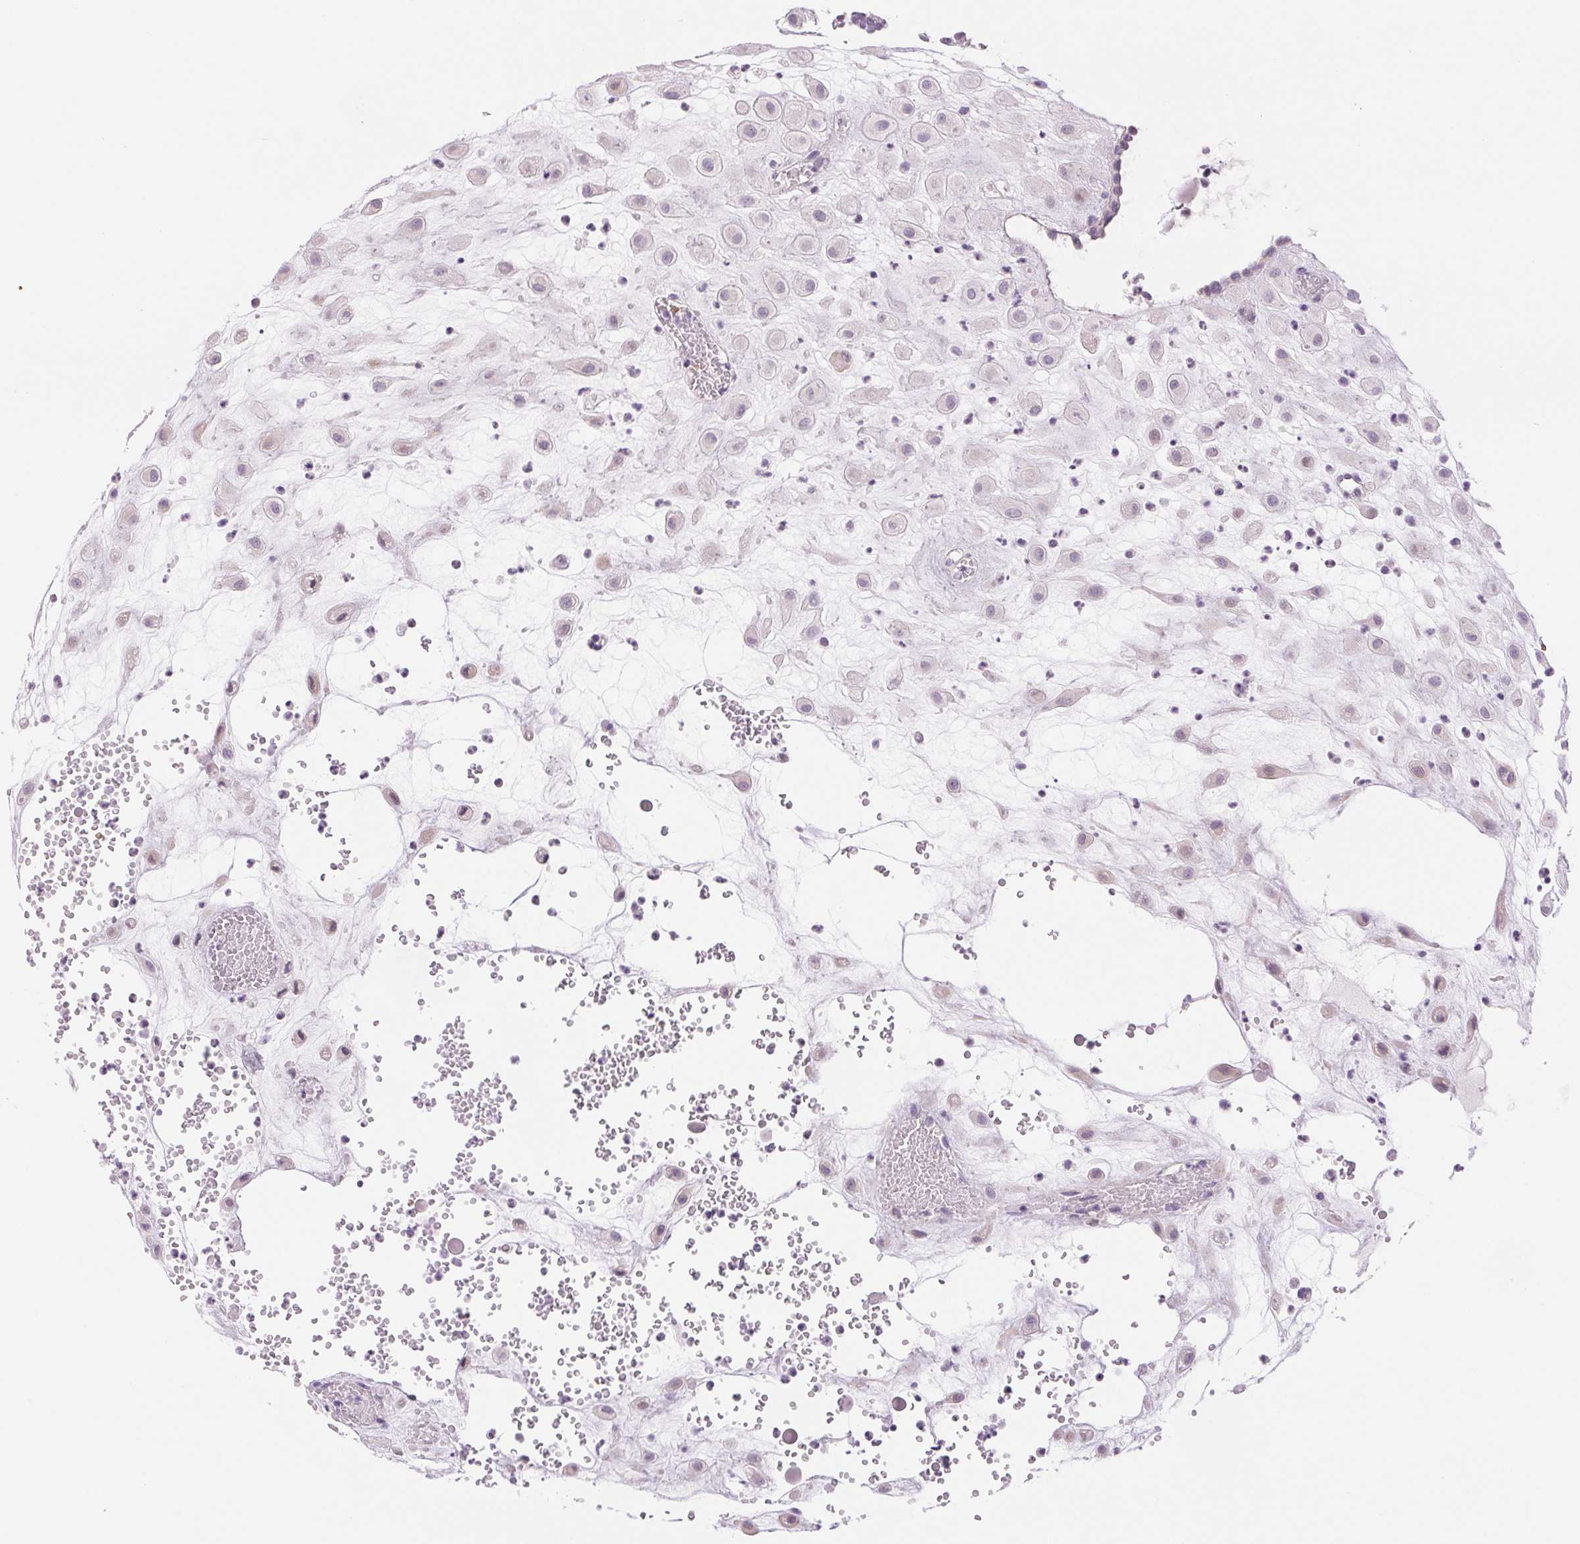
{"staining": {"intensity": "negative", "quantity": "none", "location": "none"}, "tissue": "placenta", "cell_type": "Decidual cells", "image_type": "normal", "snomed": [{"axis": "morphology", "description": "Normal tissue, NOS"}, {"axis": "topography", "description": "Placenta"}], "caption": "This micrograph is of normal placenta stained with immunohistochemistry (IHC) to label a protein in brown with the nuclei are counter-stained blue. There is no staining in decidual cells.", "gene": "CCDC168", "patient": {"sex": "female", "age": 24}}